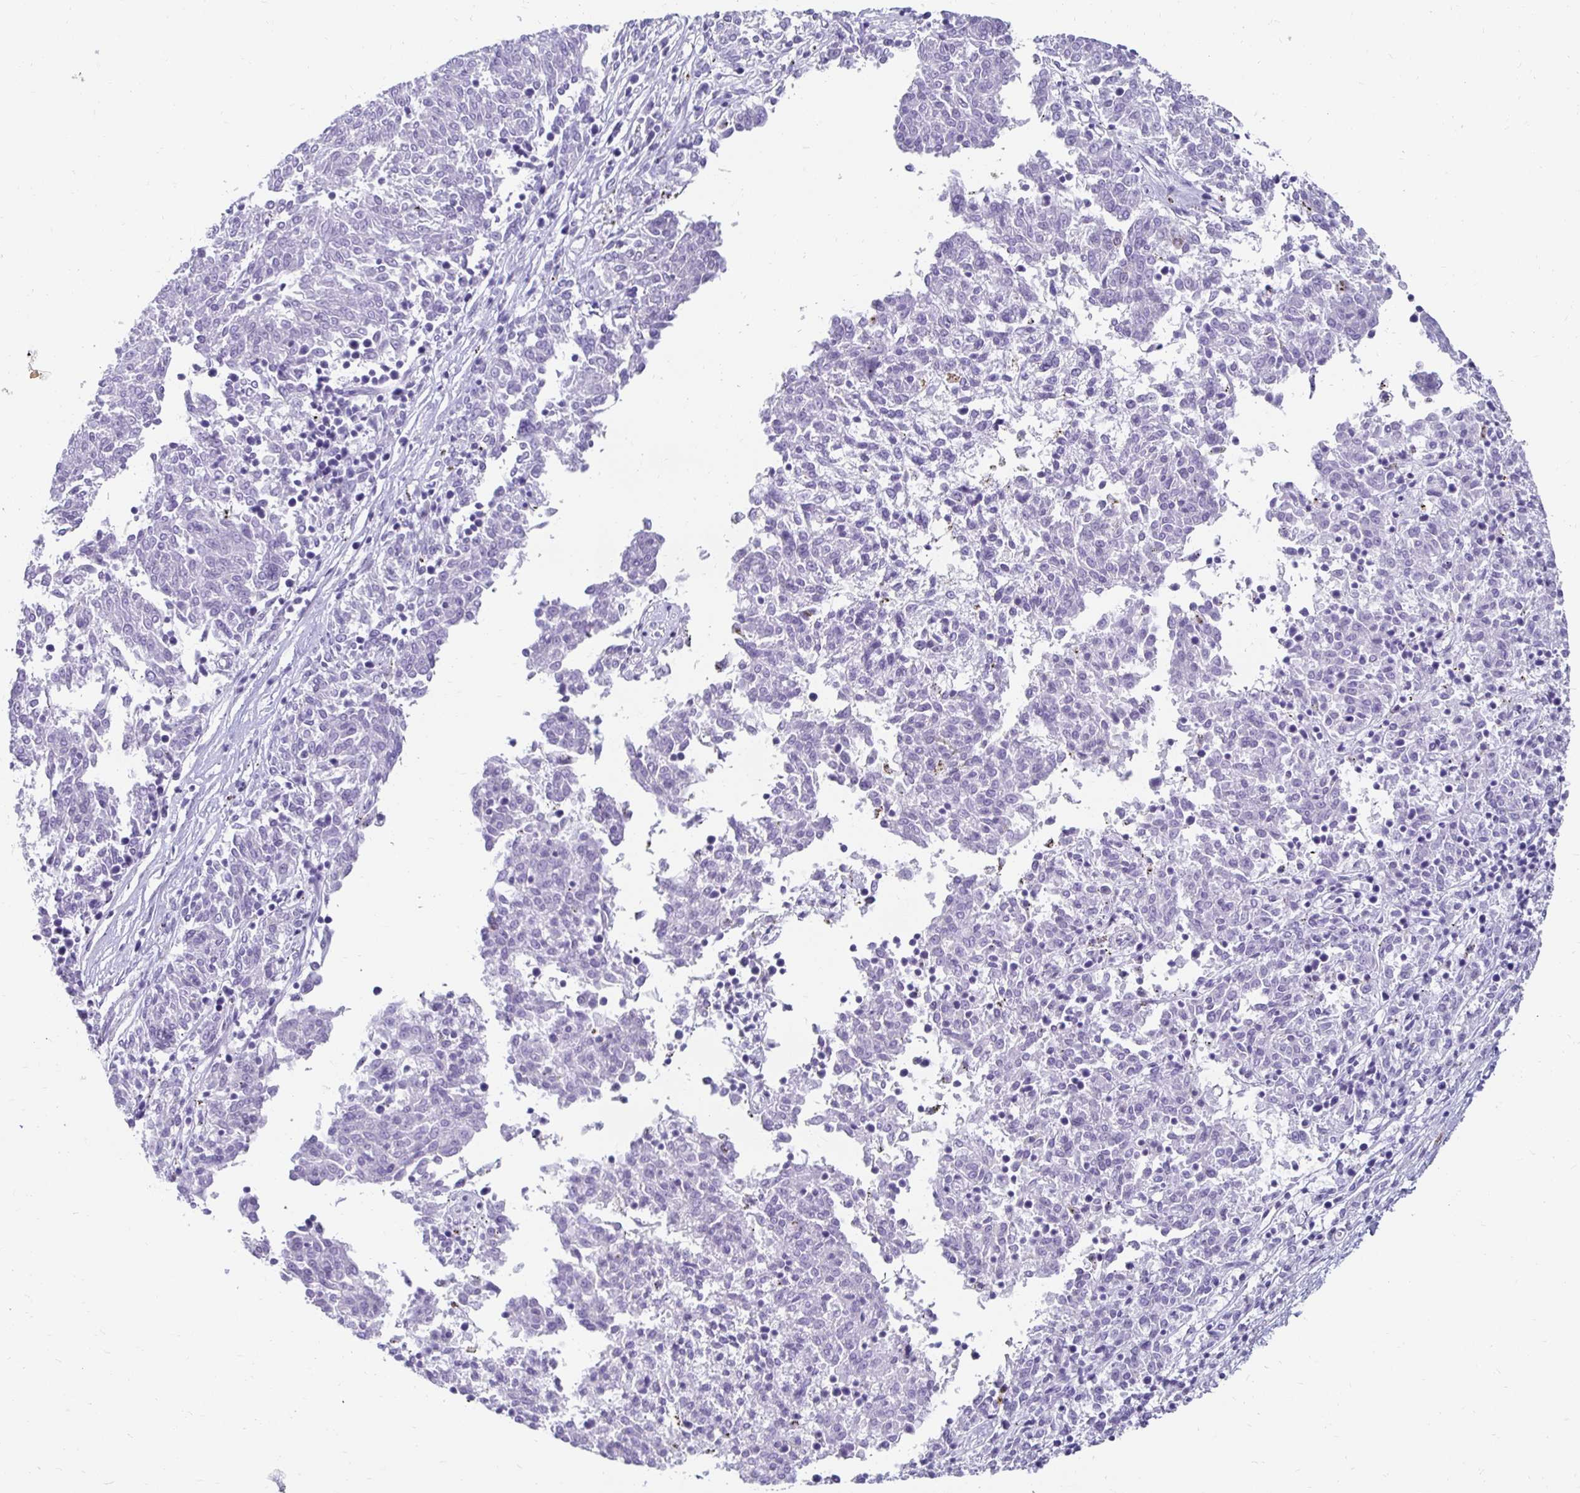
{"staining": {"intensity": "negative", "quantity": "none", "location": "none"}, "tissue": "melanoma", "cell_type": "Tumor cells", "image_type": "cancer", "snomed": [{"axis": "morphology", "description": "Malignant melanoma, NOS"}, {"axis": "topography", "description": "Skin"}], "caption": "This micrograph is of malignant melanoma stained with immunohistochemistry (IHC) to label a protein in brown with the nuclei are counter-stained blue. There is no positivity in tumor cells.", "gene": "CST6", "patient": {"sex": "female", "age": 72}}